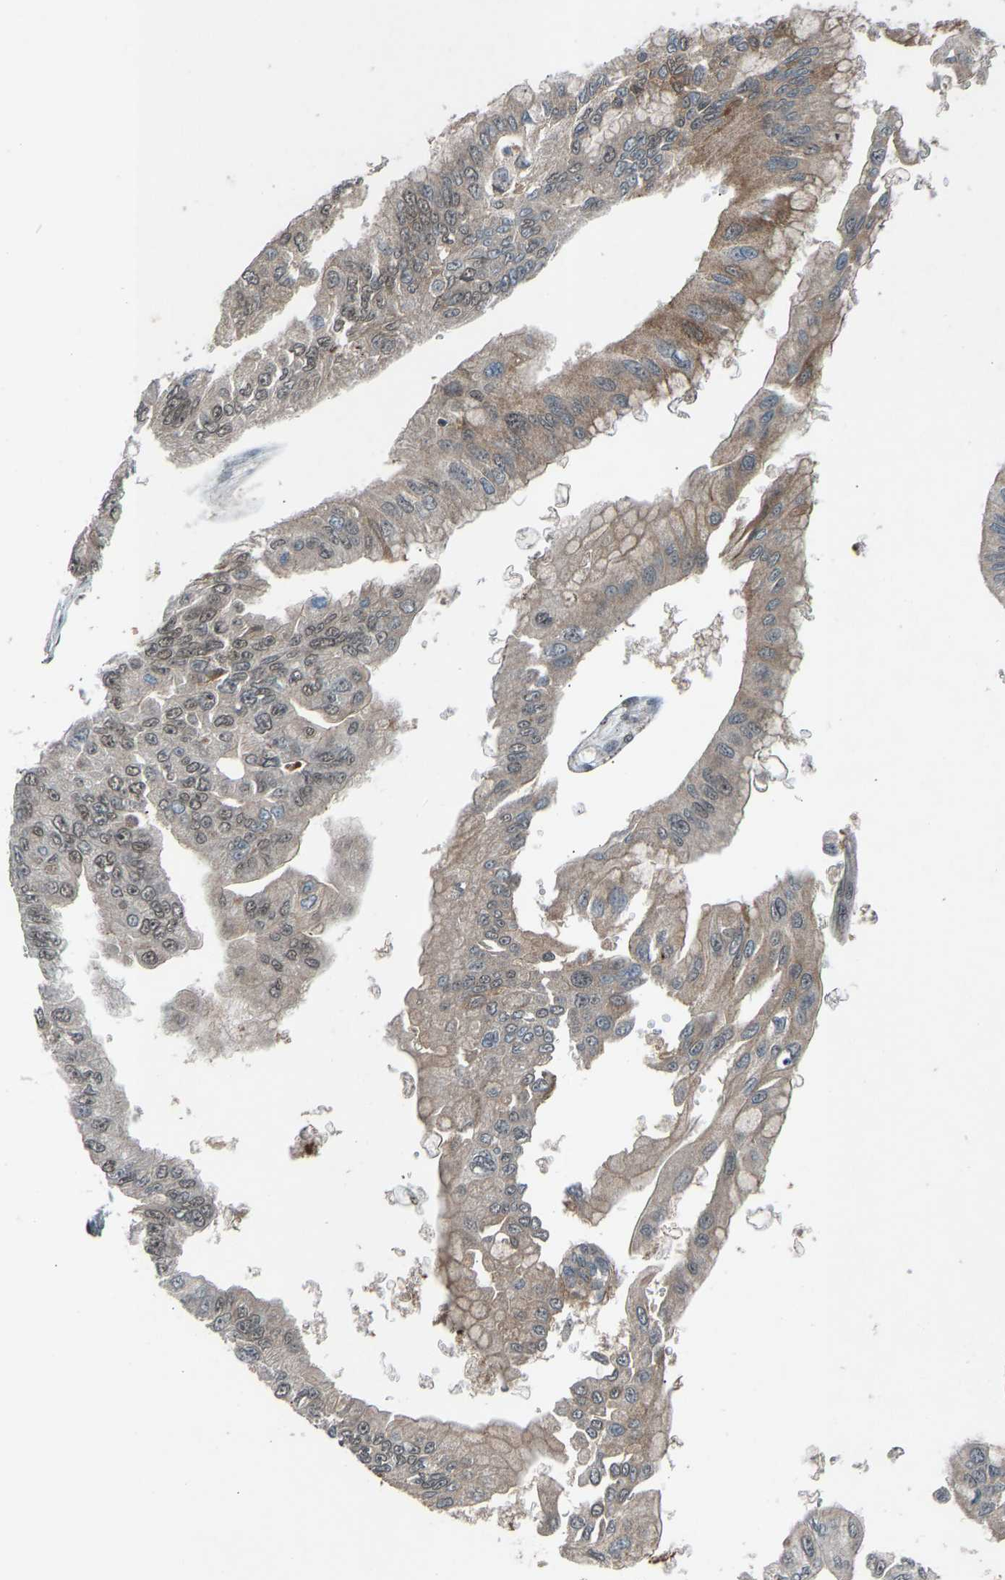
{"staining": {"intensity": "moderate", "quantity": "25%-75%", "location": "cytoplasmic/membranous,nuclear"}, "tissue": "pancreatic cancer", "cell_type": "Tumor cells", "image_type": "cancer", "snomed": [{"axis": "morphology", "description": "Adenocarcinoma, NOS"}, {"axis": "topography", "description": "Pancreas"}], "caption": "IHC of pancreatic adenocarcinoma displays medium levels of moderate cytoplasmic/membranous and nuclear positivity in about 25%-75% of tumor cells.", "gene": "SLC43A1", "patient": {"sex": "female", "age": 77}}